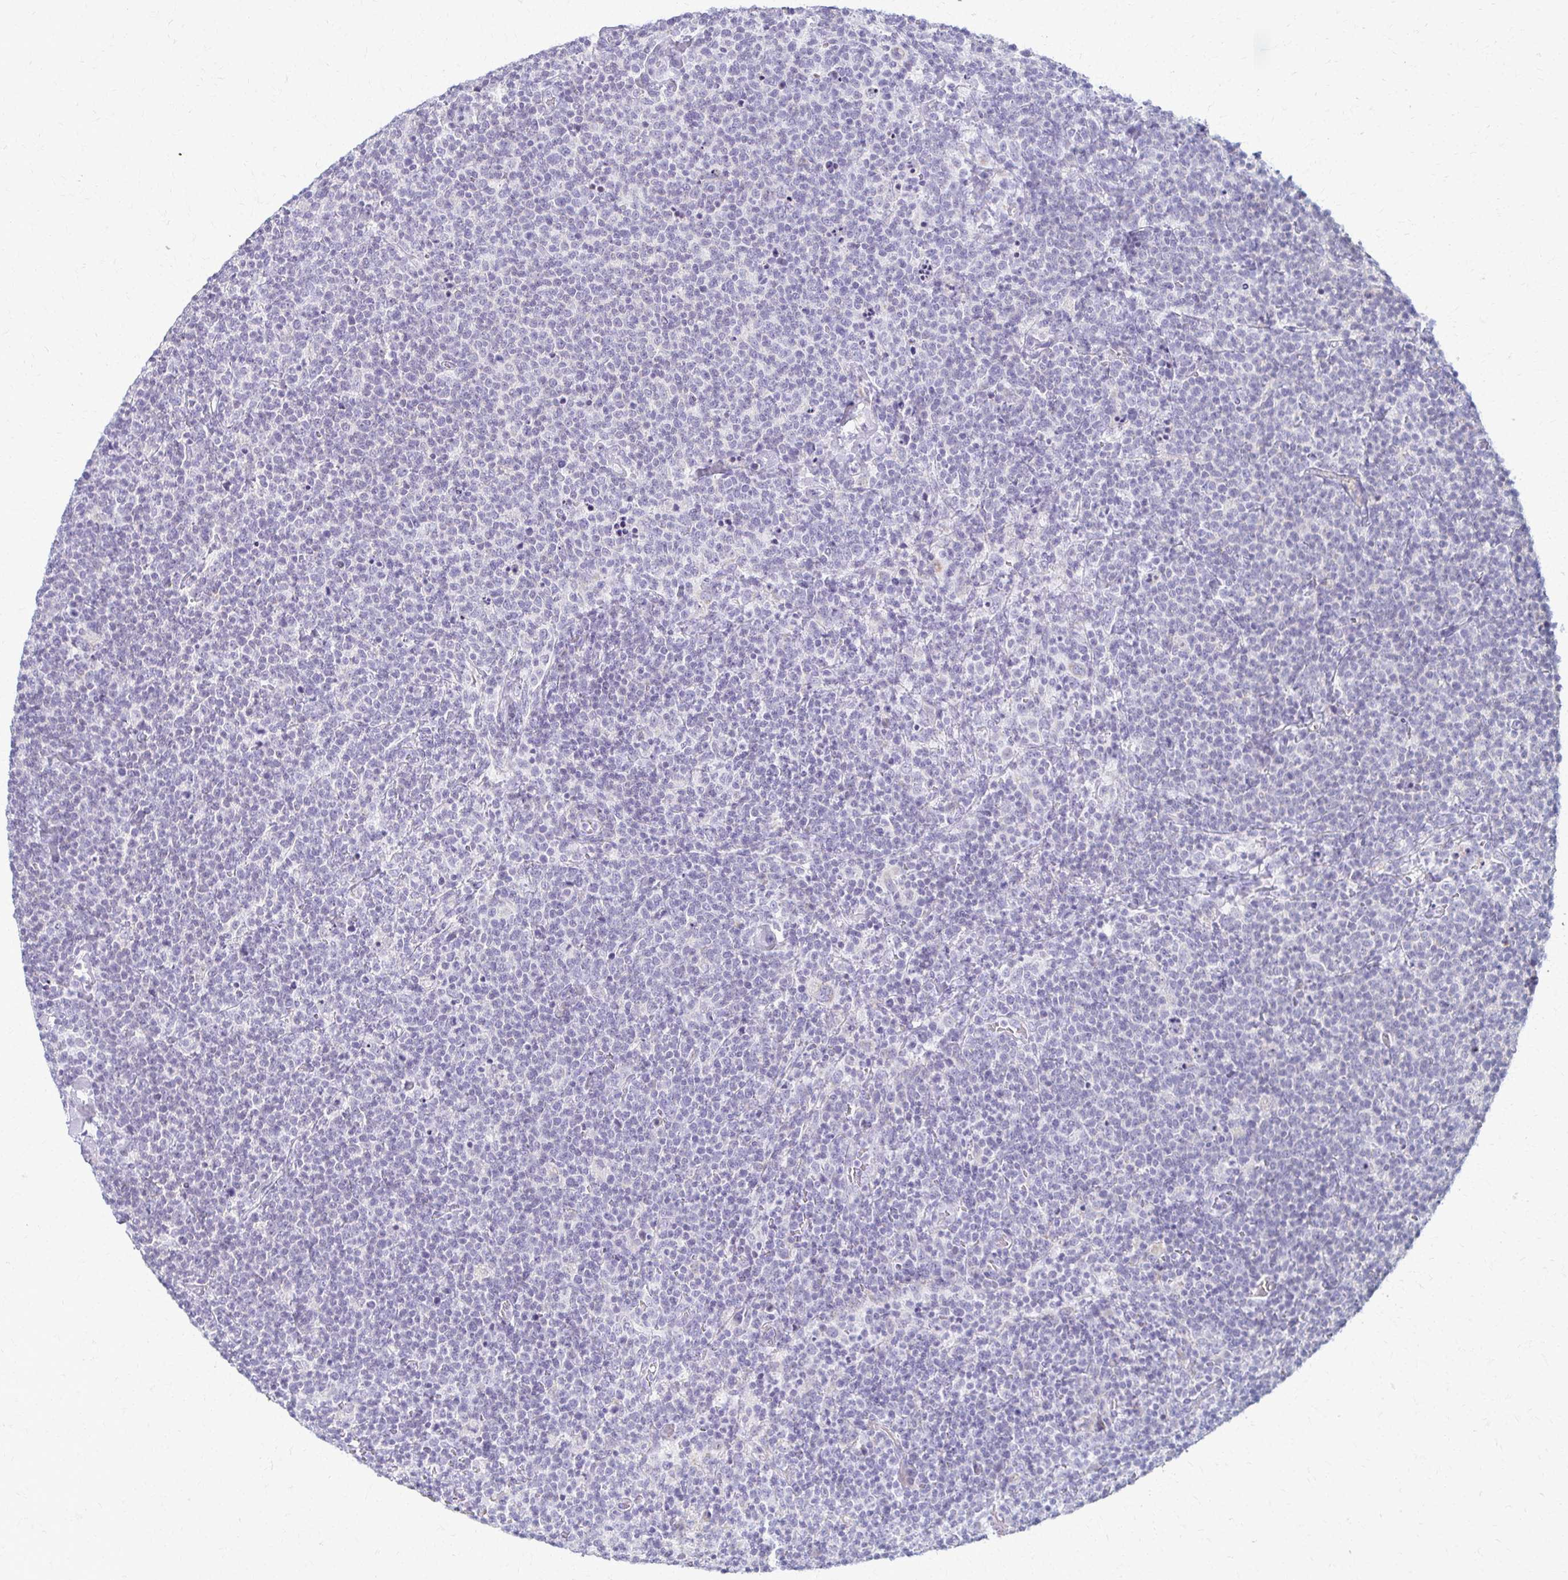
{"staining": {"intensity": "negative", "quantity": "none", "location": "none"}, "tissue": "lymphoma", "cell_type": "Tumor cells", "image_type": "cancer", "snomed": [{"axis": "morphology", "description": "Malignant lymphoma, non-Hodgkin's type, High grade"}, {"axis": "topography", "description": "Lymph node"}], "caption": "Immunohistochemistry (IHC) of high-grade malignant lymphoma, non-Hodgkin's type reveals no staining in tumor cells. The staining was performed using DAB to visualize the protein expression in brown, while the nuclei were stained in blue with hematoxylin (Magnification: 20x).", "gene": "FCGR2B", "patient": {"sex": "male", "age": 61}}